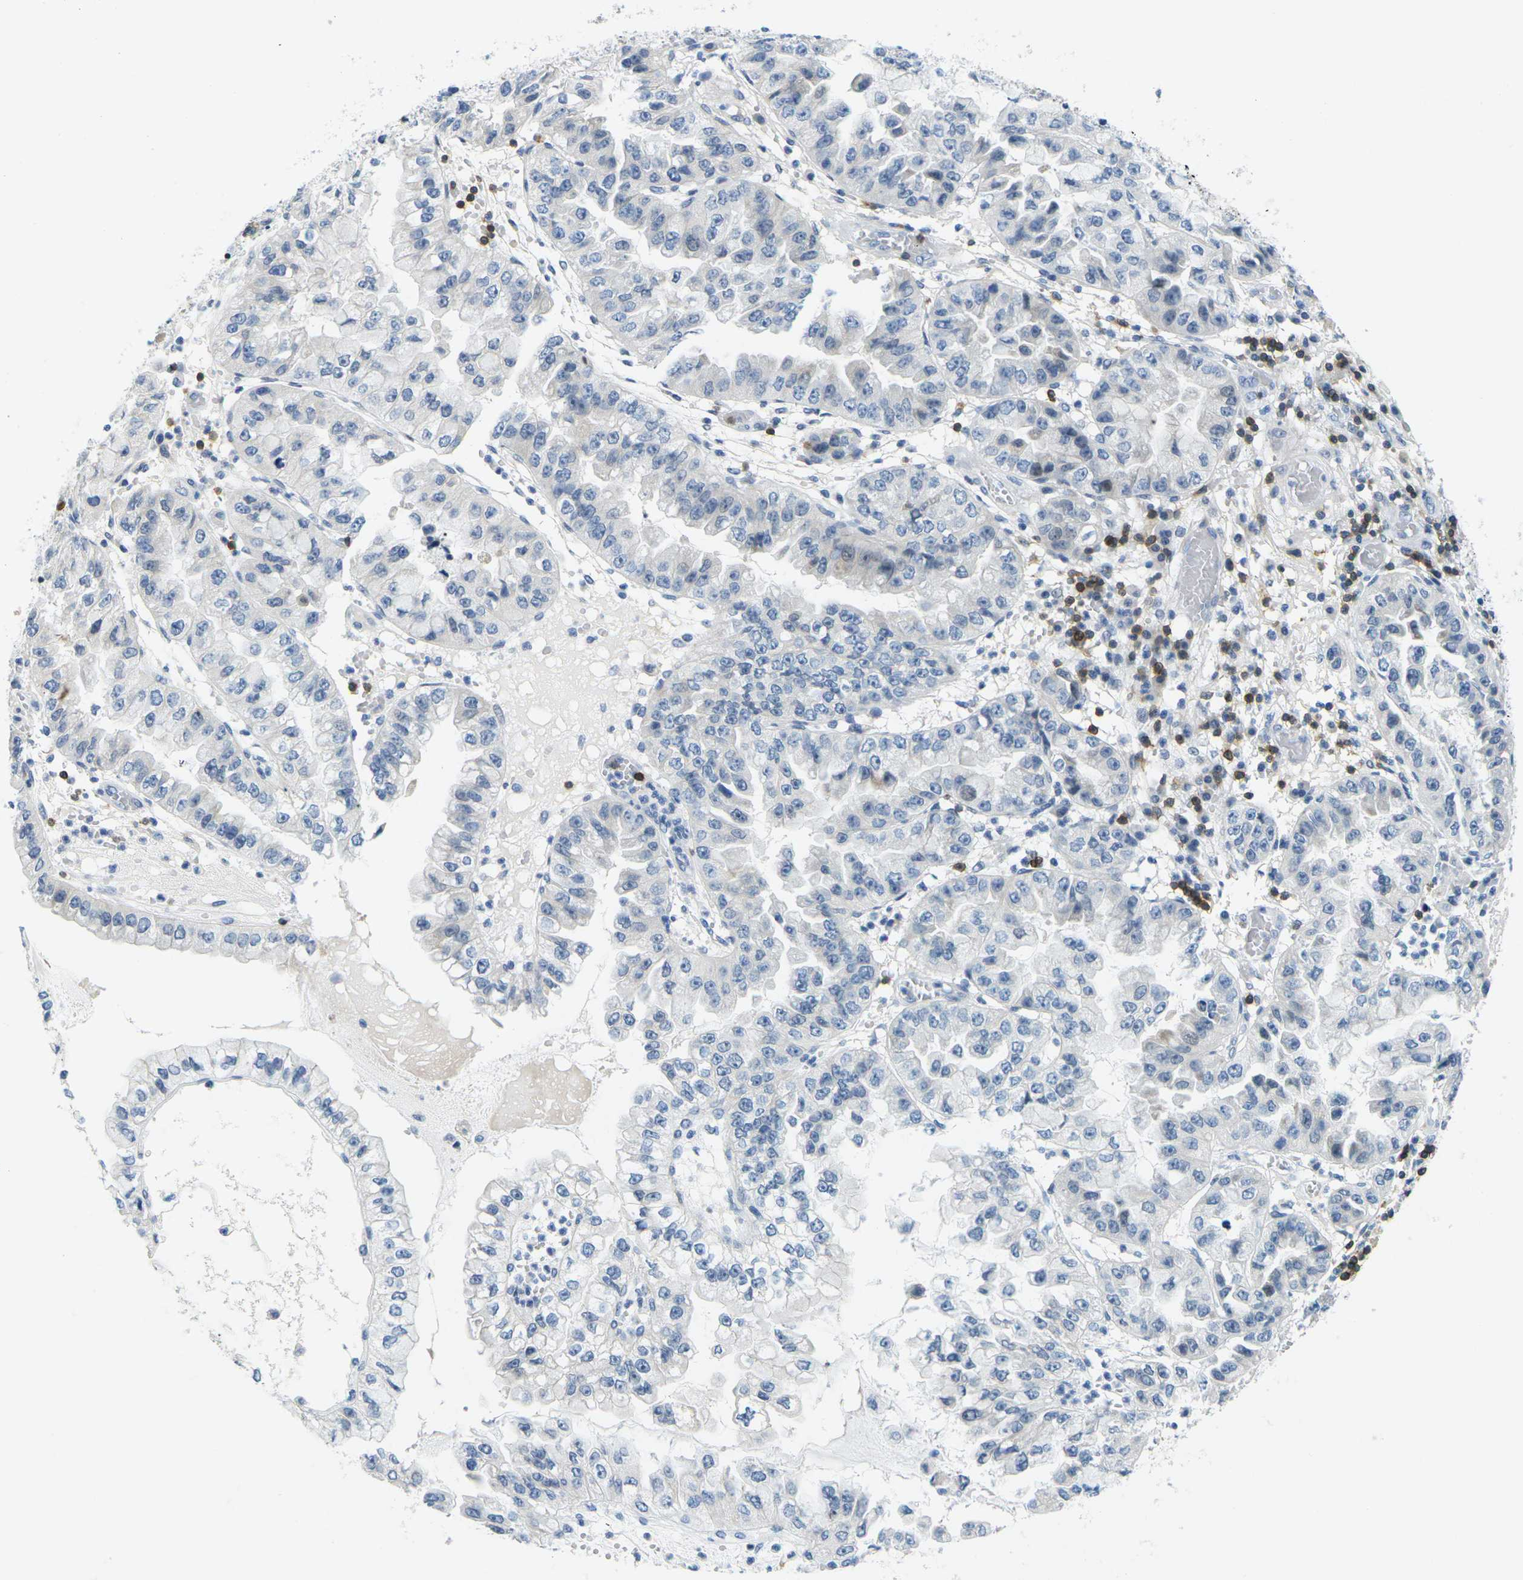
{"staining": {"intensity": "negative", "quantity": "none", "location": "none"}, "tissue": "liver cancer", "cell_type": "Tumor cells", "image_type": "cancer", "snomed": [{"axis": "morphology", "description": "Cholangiocarcinoma"}, {"axis": "topography", "description": "Liver"}], "caption": "A histopathology image of liver cancer stained for a protein reveals no brown staining in tumor cells. The staining is performed using DAB (3,3'-diaminobenzidine) brown chromogen with nuclei counter-stained in using hematoxylin.", "gene": "CD3D", "patient": {"sex": "female", "age": 79}}